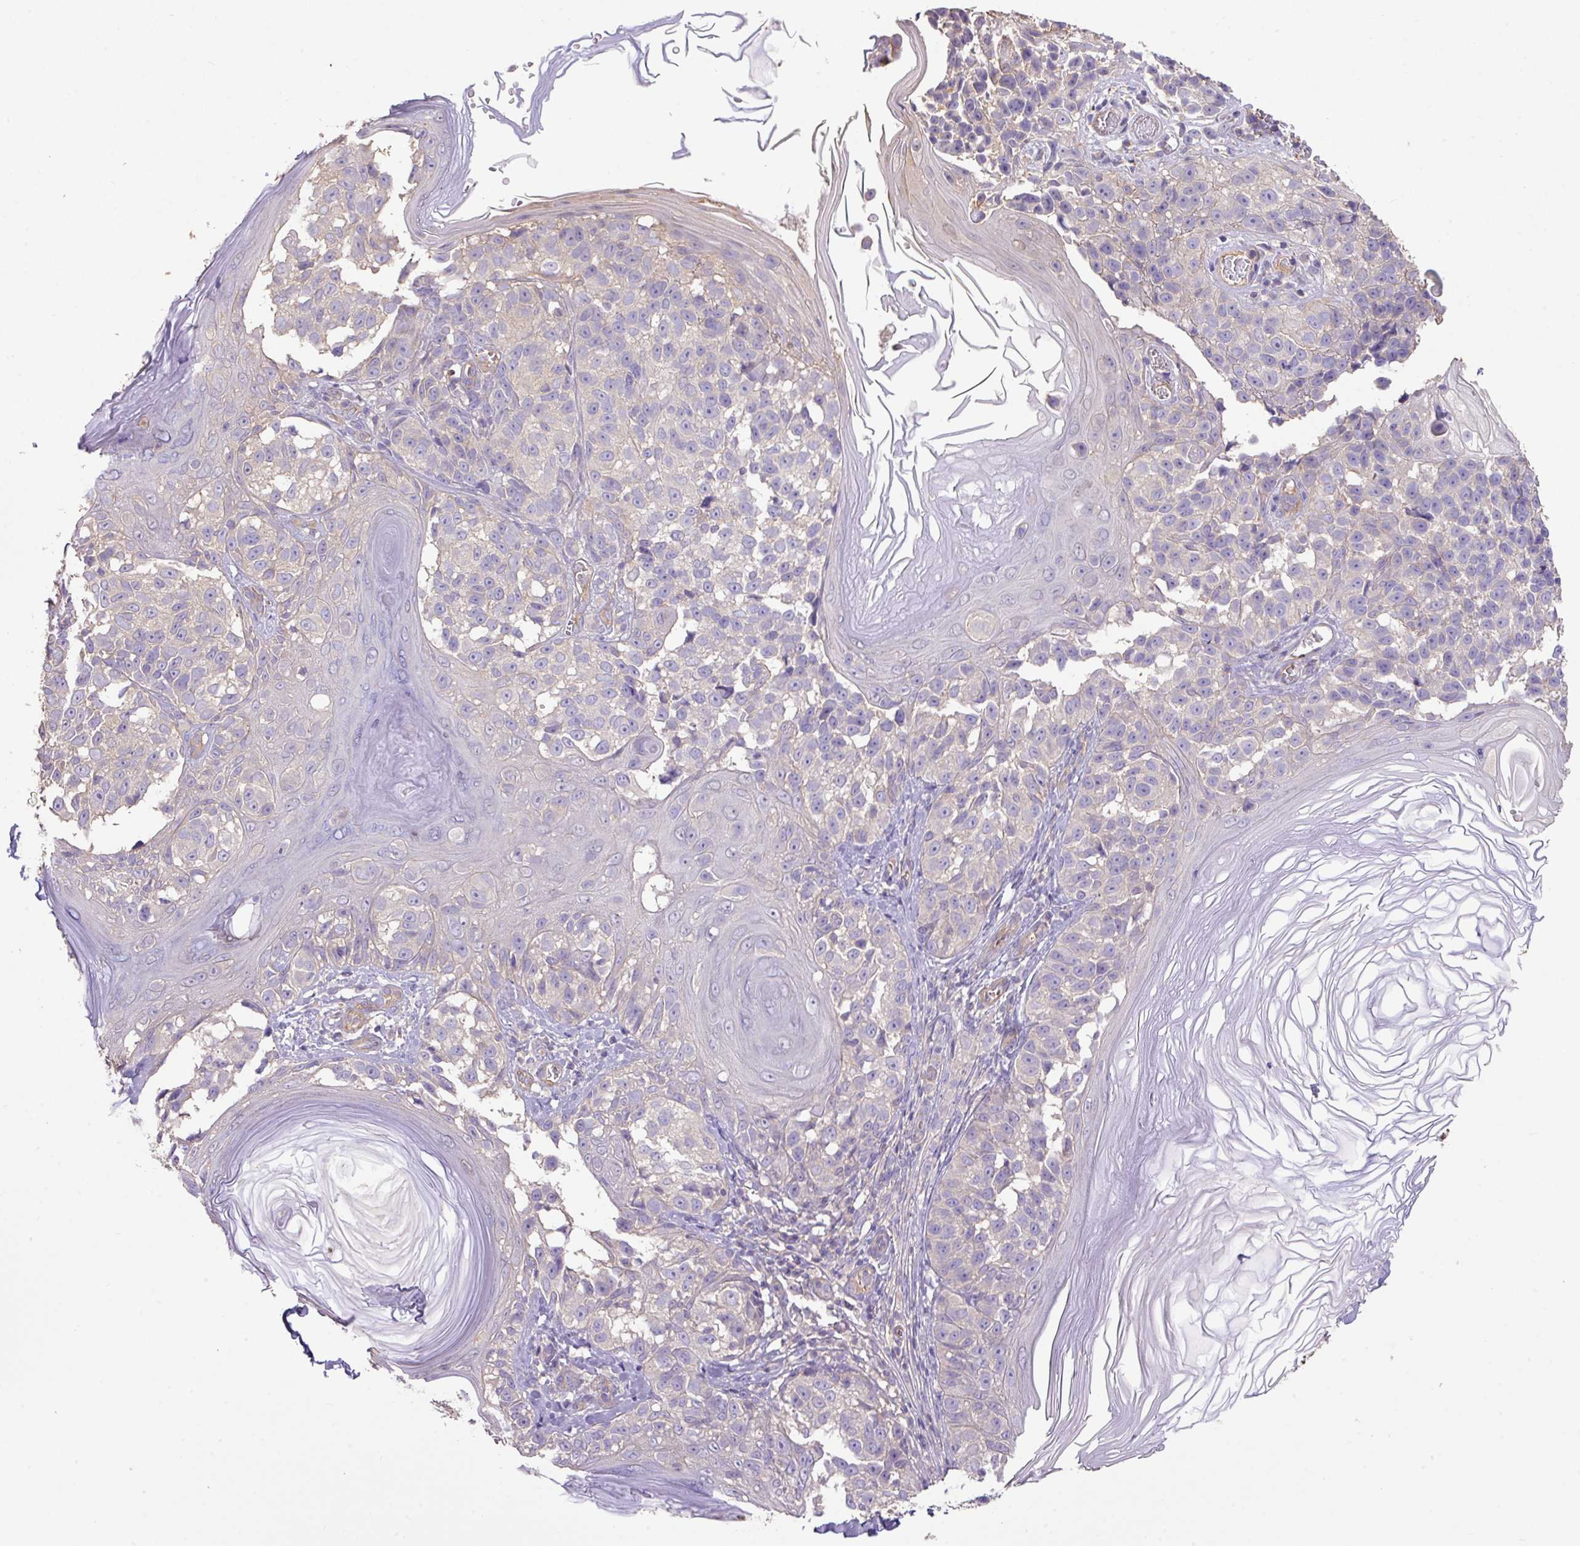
{"staining": {"intensity": "negative", "quantity": "none", "location": "none"}, "tissue": "melanoma", "cell_type": "Tumor cells", "image_type": "cancer", "snomed": [{"axis": "morphology", "description": "Malignant melanoma, NOS"}, {"axis": "topography", "description": "Skin"}], "caption": "Melanoma stained for a protein using IHC demonstrates no expression tumor cells.", "gene": "CALML4", "patient": {"sex": "male", "age": 73}}